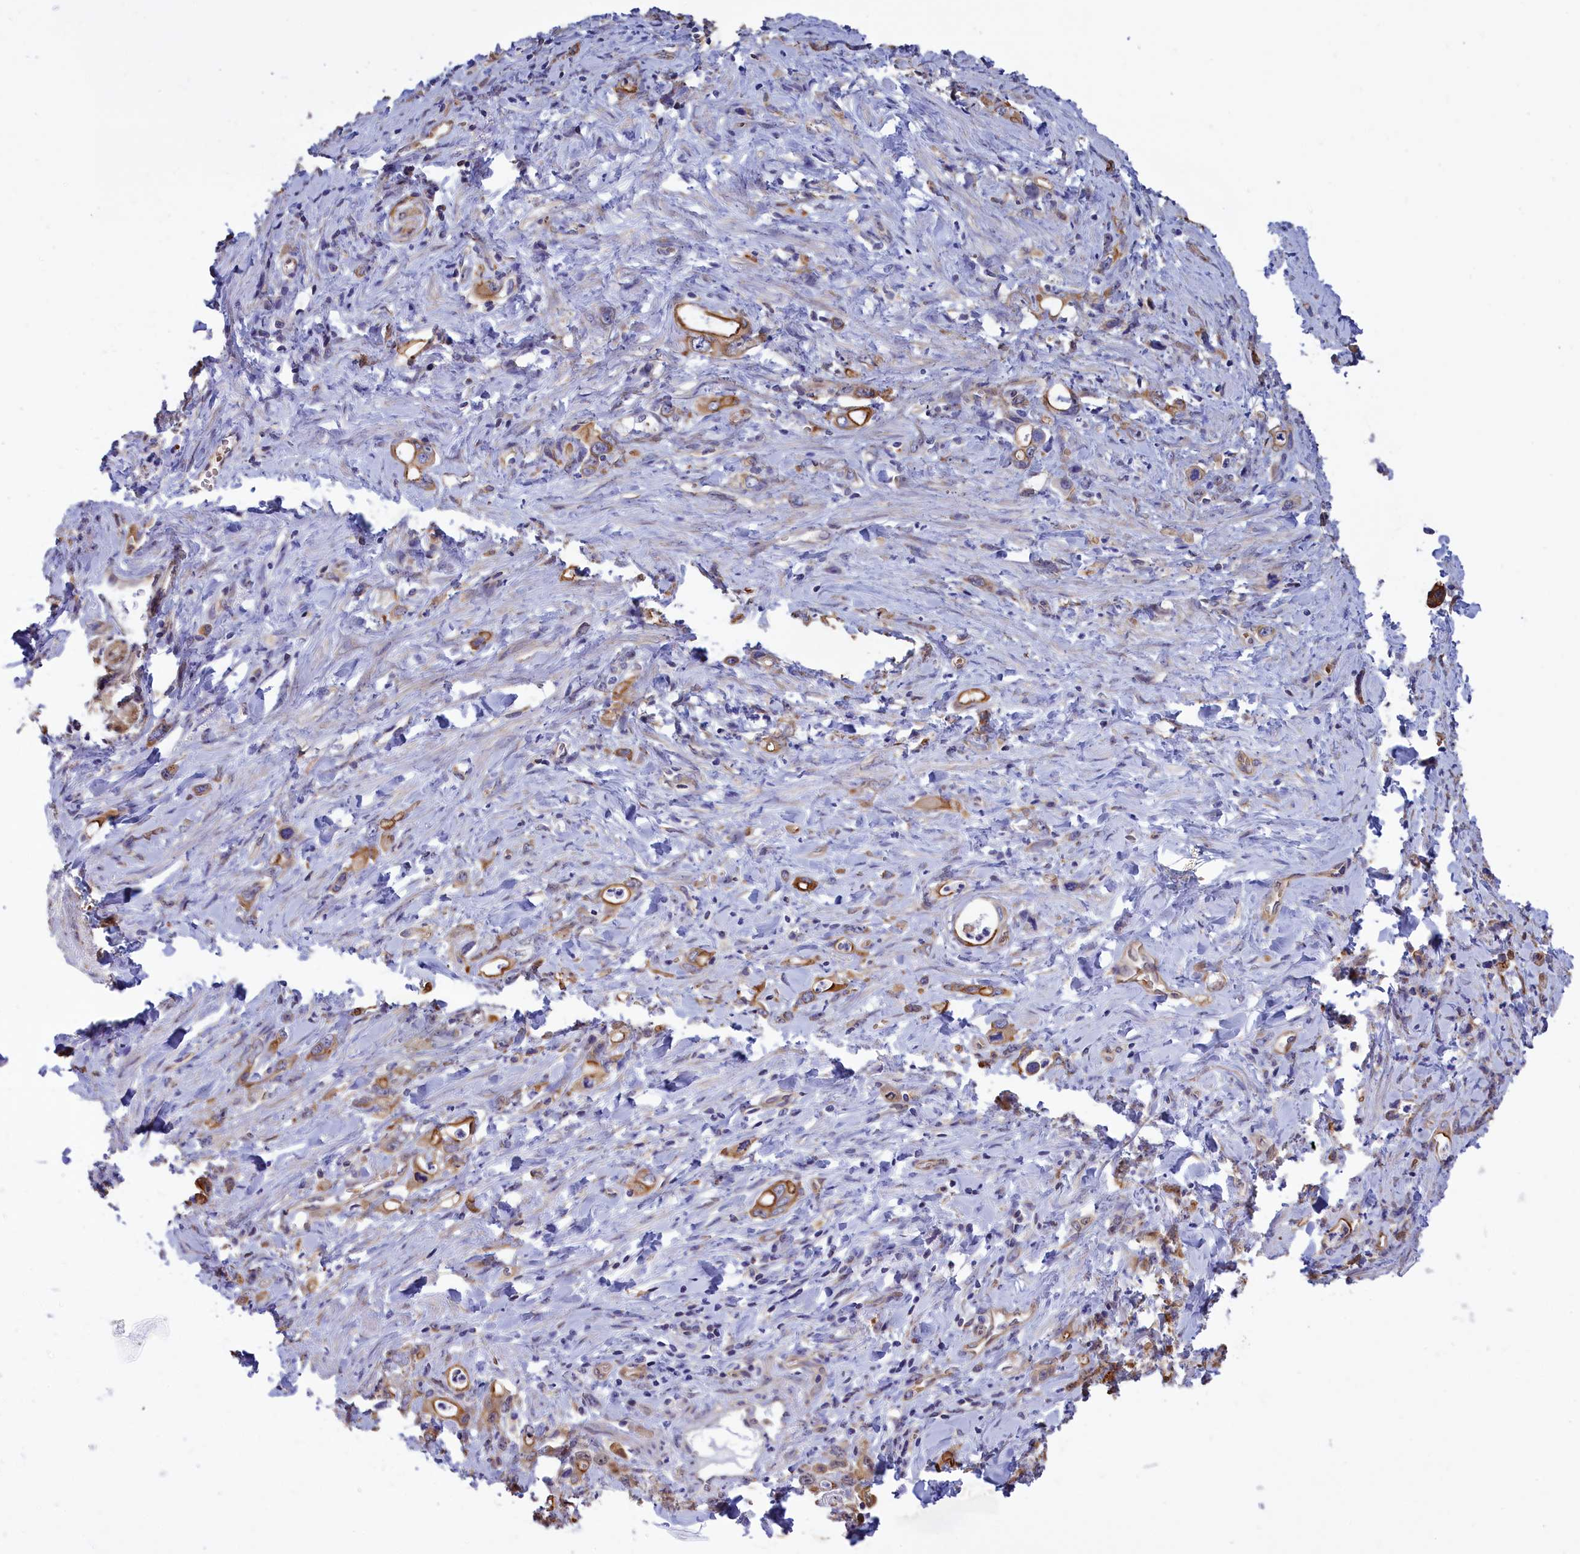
{"staining": {"intensity": "moderate", "quantity": ">75%", "location": "cytoplasmic/membranous"}, "tissue": "stomach cancer", "cell_type": "Tumor cells", "image_type": "cancer", "snomed": [{"axis": "morphology", "description": "Adenocarcinoma, NOS"}, {"axis": "topography", "description": "Stomach, lower"}], "caption": "Immunohistochemical staining of human stomach adenocarcinoma shows medium levels of moderate cytoplasmic/membranous positivity in approximately >75% of tumor cells.", "gene": "ABCC12", "patient": {"sex": "female", "age": 43}}